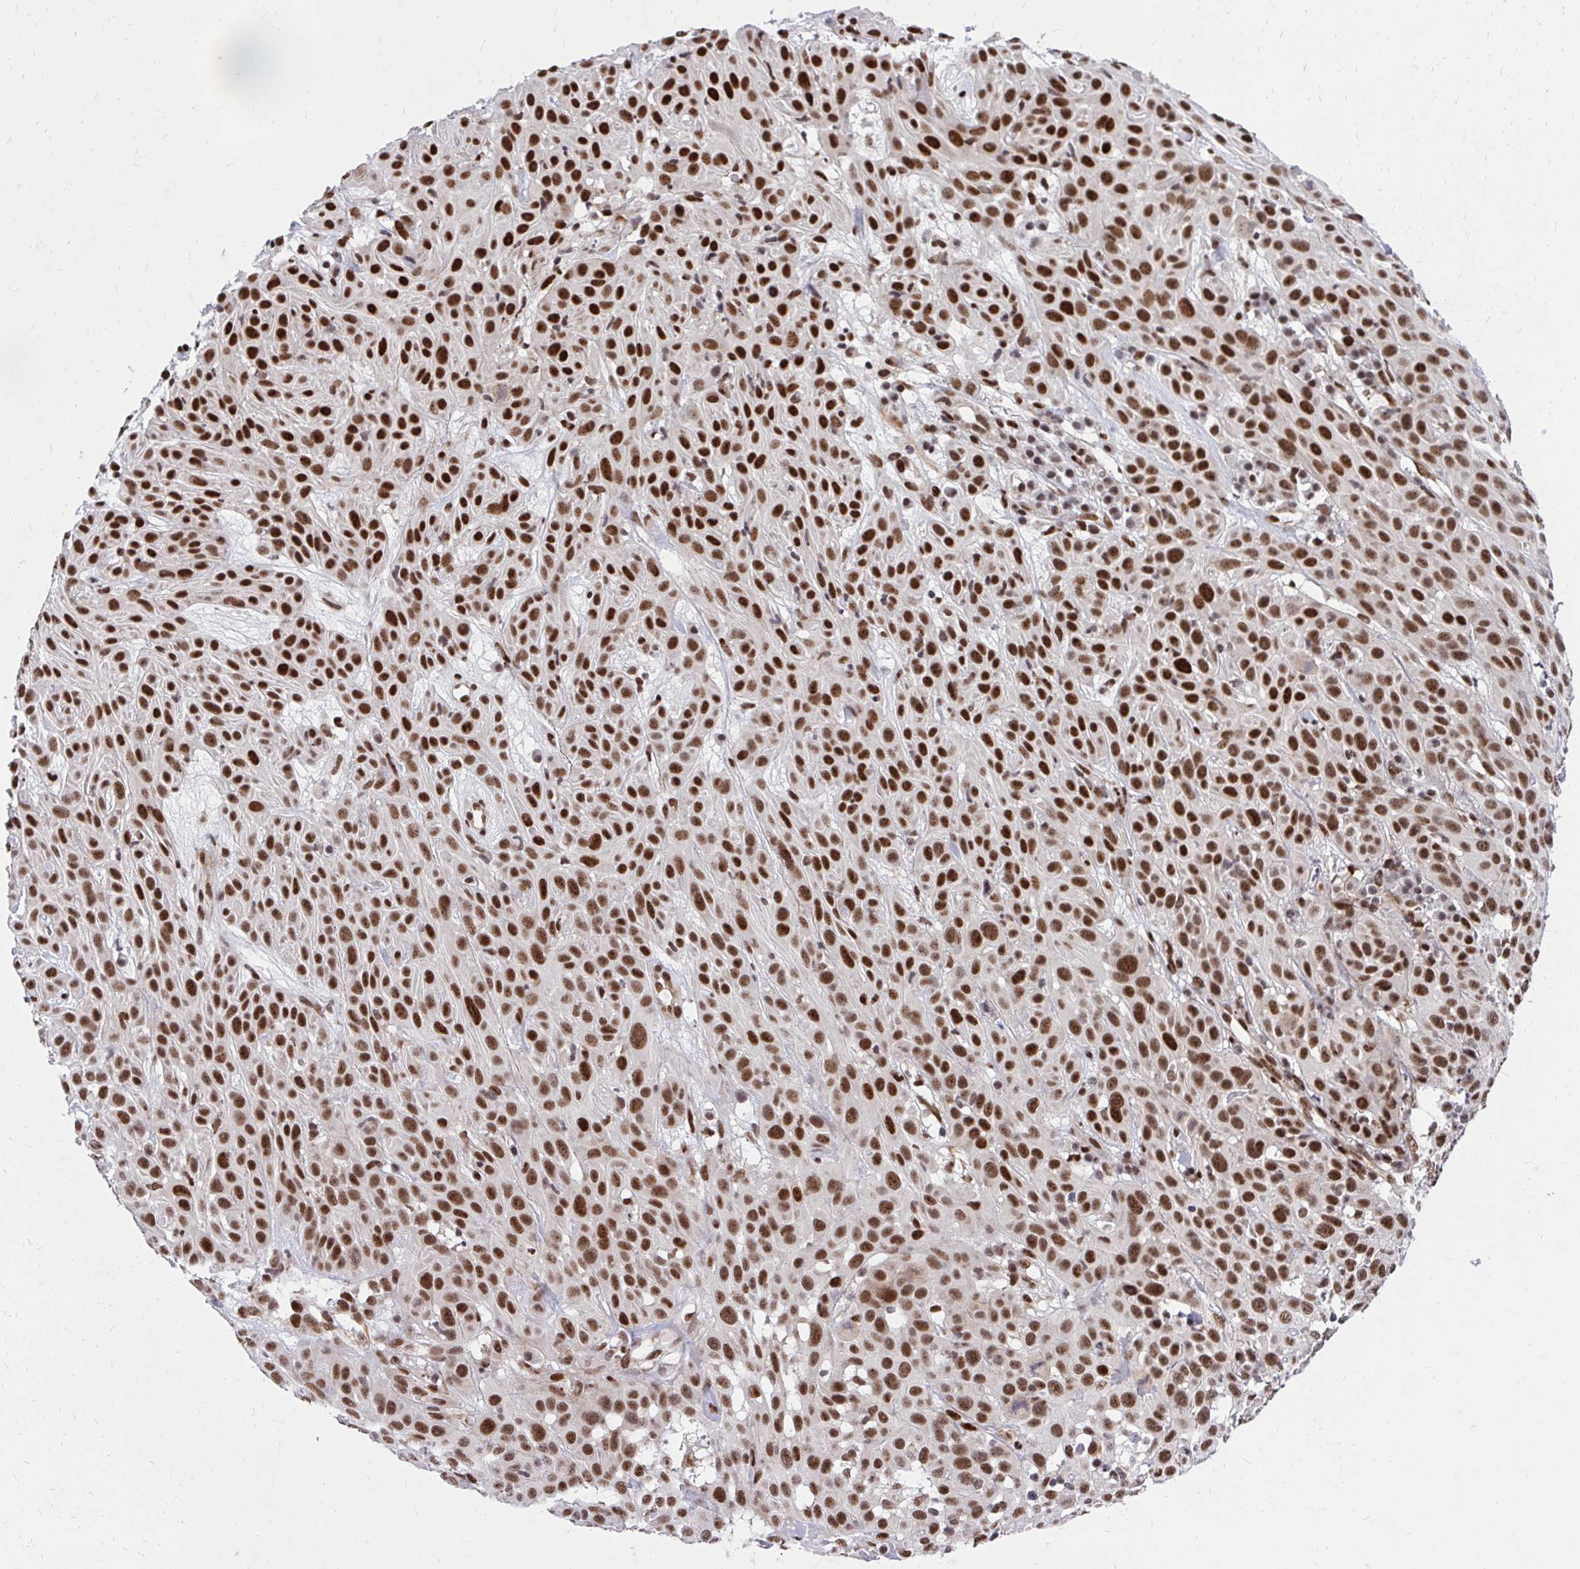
{"staining": {"intensity": "strong", "quantity": ">75%", "location": "nuclear"}, "tissue": "skin cancer", "cell_type": "Tumor cells", "image_type": "cancer", "snomed": [{"axis": "morphology", "description": "Squamous cell carcinoma, NOS"}, {"axis": "topography", "description": "Skin"}], "caption": "Squamous cell carcinoma (skin) stained with a brown dye reveals strong nuclear positive positivity in approximately >75% of tumor cells.", "gene": "HOXA4", "patient": {"sex": "male", "age": 82}}